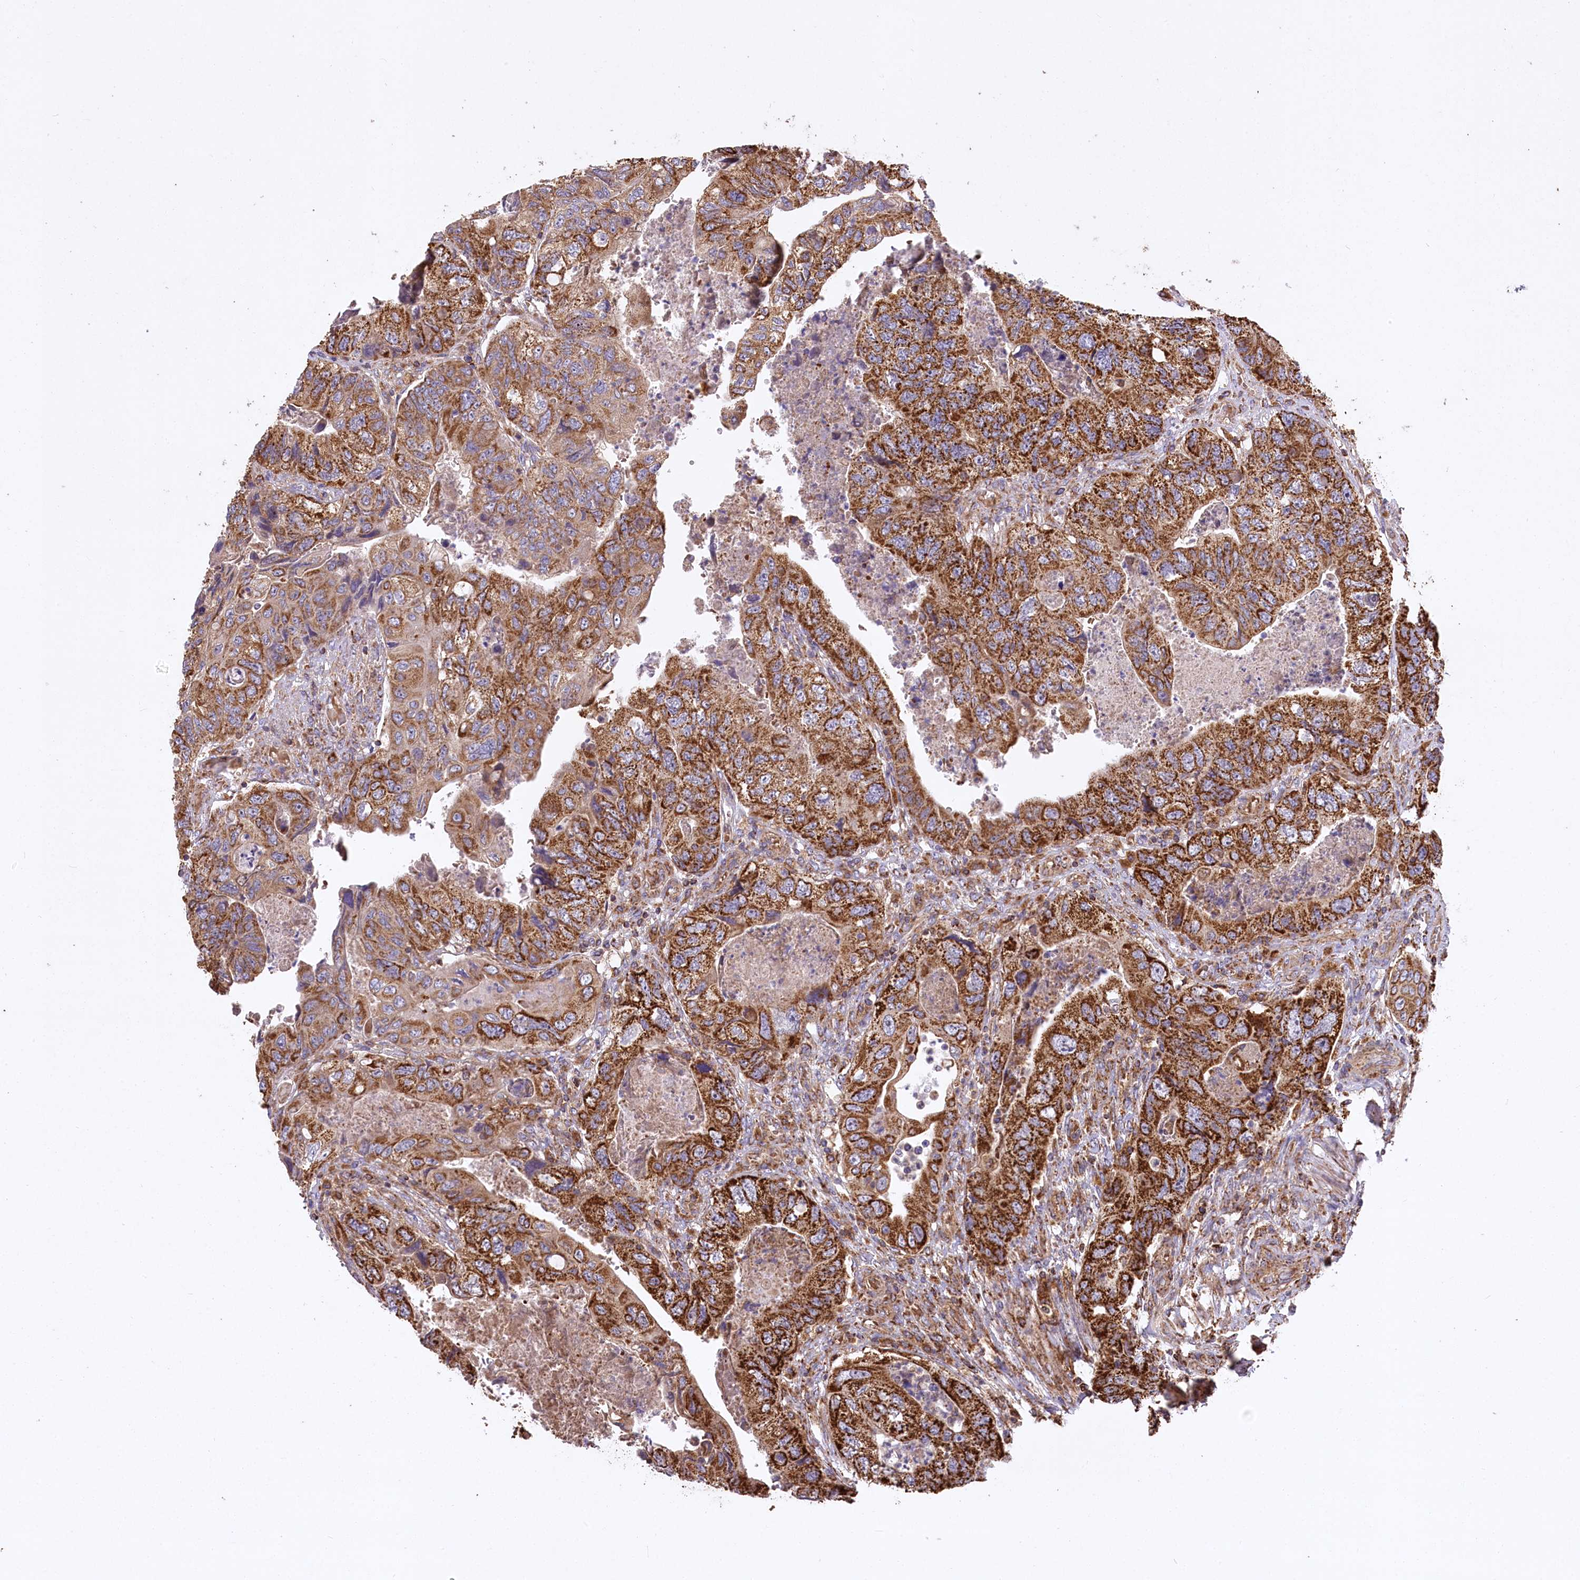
{"staining": {"intensity": "strong", "quantity": ">75%", "location": "cytoplasmic/membranous"}, "tissue": "colorectal cancer", "cell_type": "Tumor cells", "image_type": "cancer", "snomed": [{"axis": "morphology", "description": "Adenocarcinoma, NOS"}, {"axis": "topography", "description": "Rectum"}], "caption": "DAB immunohistochemical staining of colorectal adenocarcinoma exhibits strong cytoplasmic/membranous protein expression in about >75% of tumor cells.", "gene": "CARD19", "patient": {"sex": "male", "age": 63}}